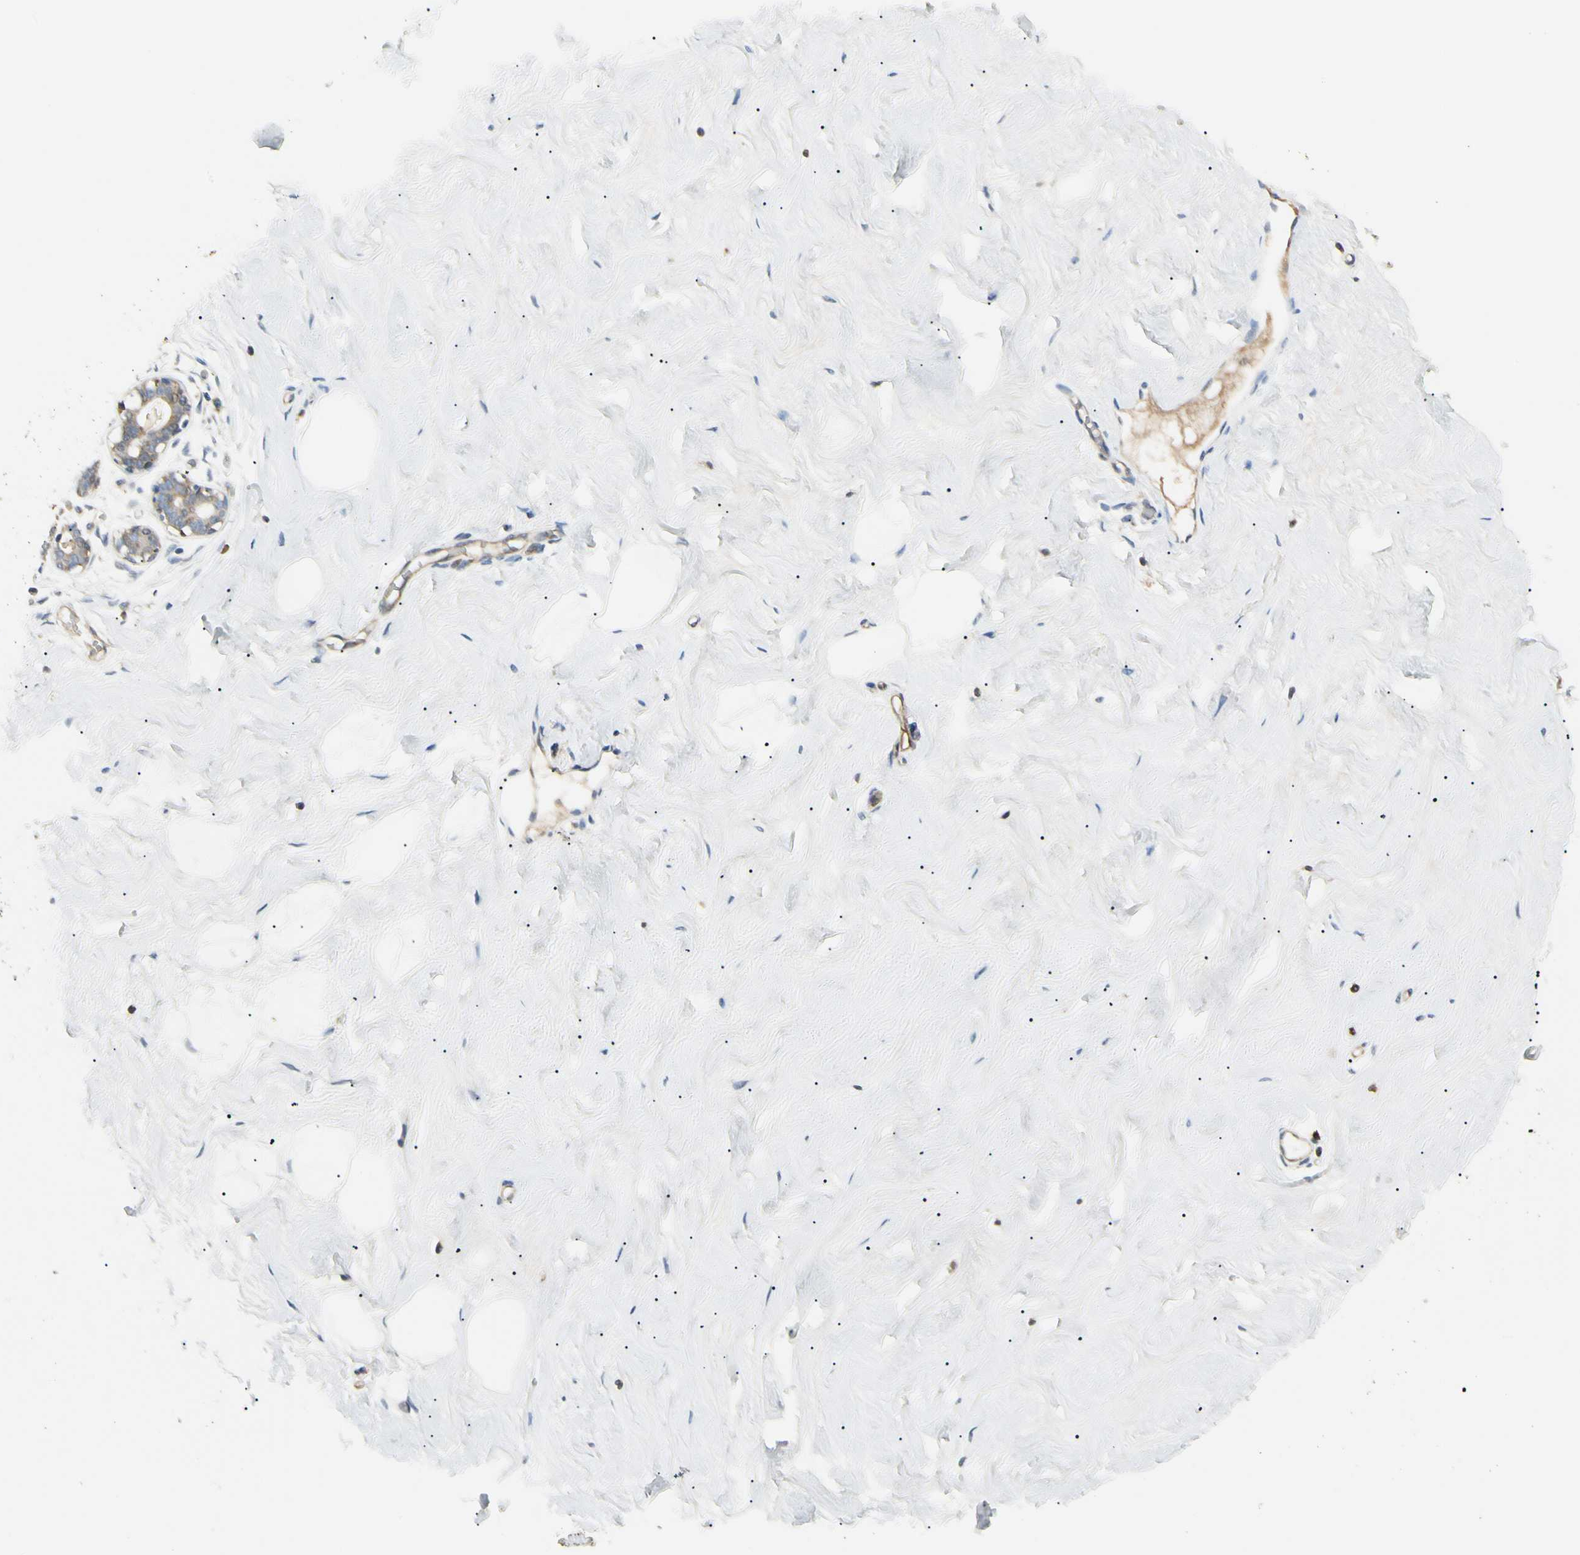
{"staining": {"intensity": "negative", "quantity": "none", "location": "none"}, "tissue": "breast", "cell_type": "Adipocytes", "image_type": "normal", "snomed": [{"axis": "morphology", "description": "Normal tissue, NOS"}, {"axis": "topography", "description": "Breast"}], "caption": "DAB immunohistochemical staining of normal human breast reveals no significant expression in adipocytes. (DAB immunohistochemistry with hematoxylin counter stain).", "gene": "LPCAT2", "patient": {"sex": "female", "age": 23}}